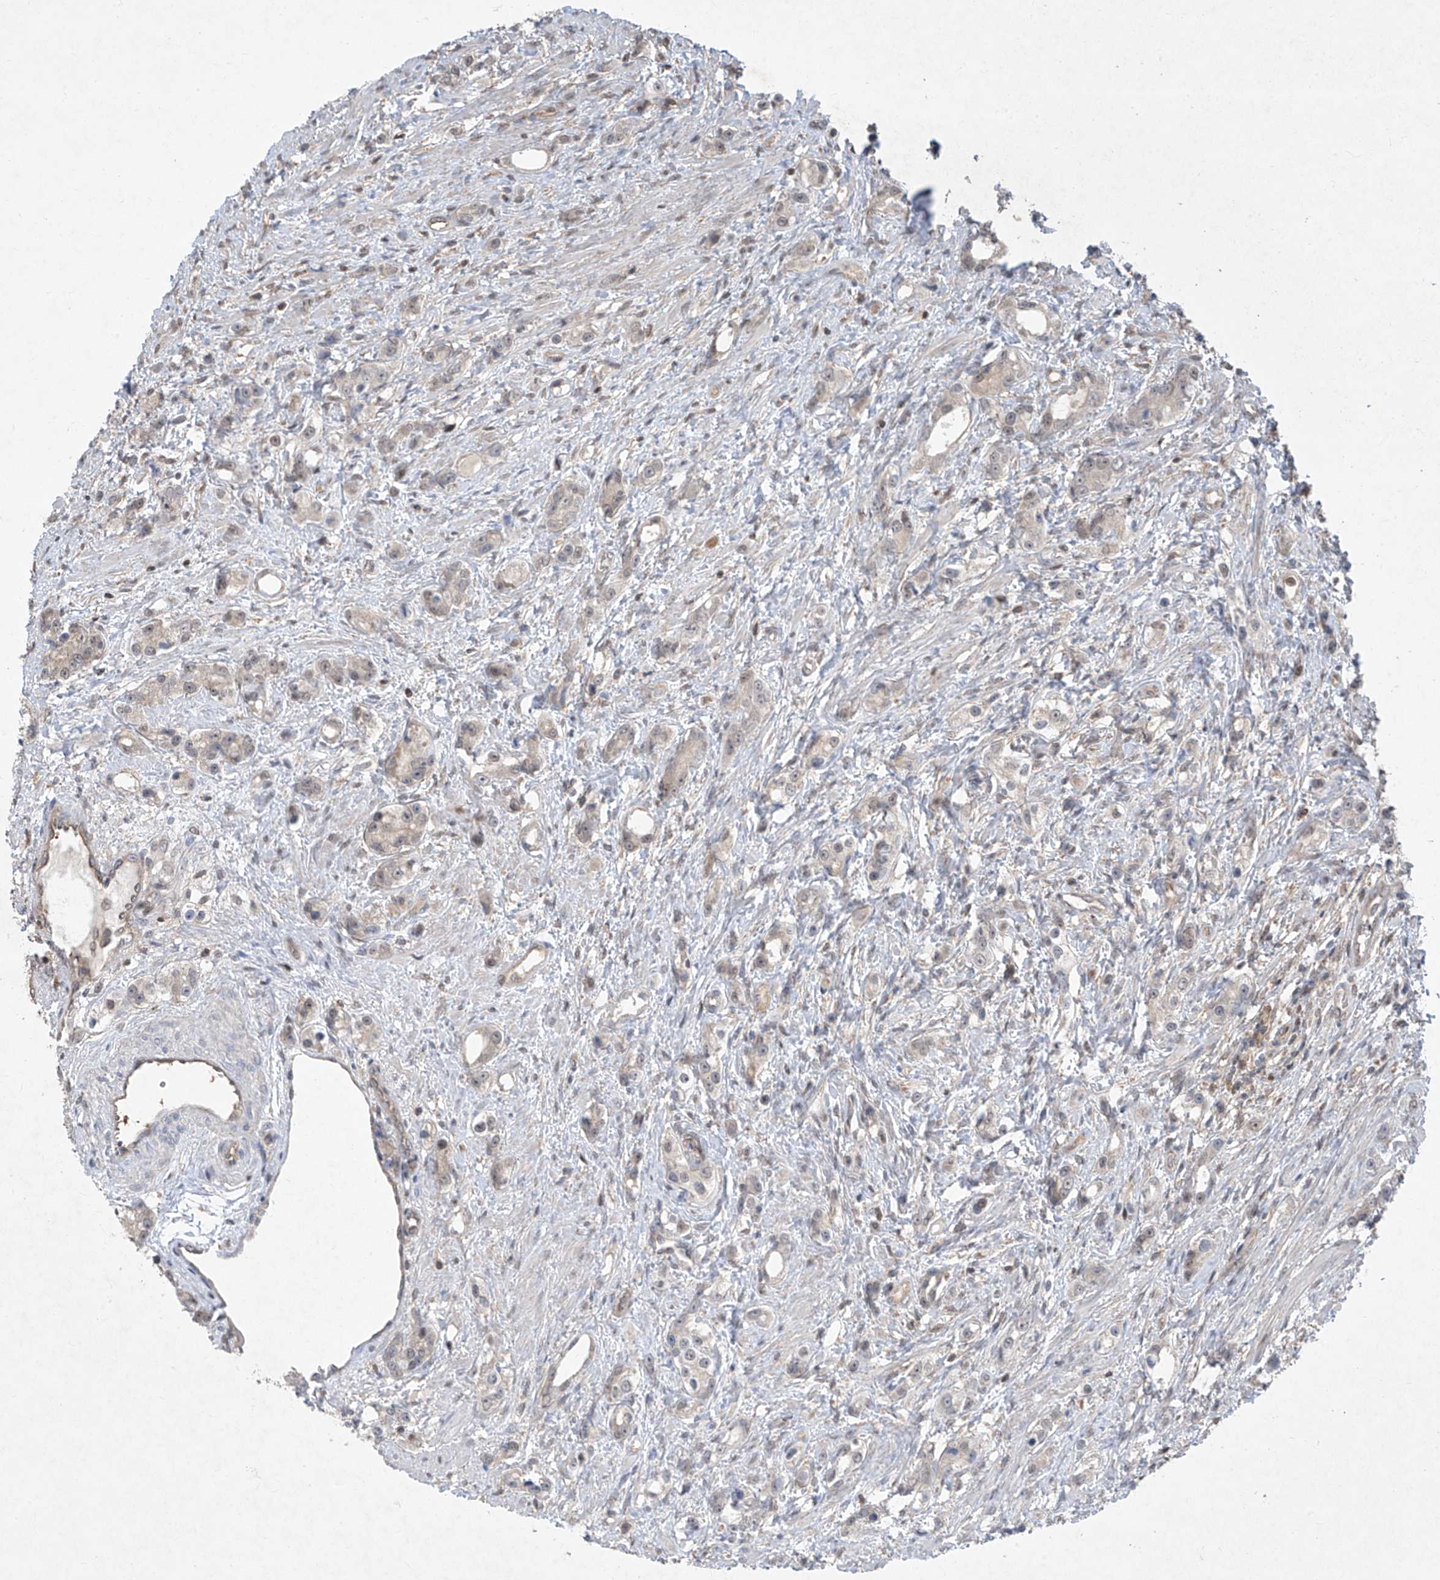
{"staining": {"intensity": "weak", "quantity": "<25%", "location": "cytoplasmic/membranous,nuclear"}, "tissue": "prostate cancer", "cell_type": "Tumor cells", "image_type": "cancer", "snomed": [{"axis": "morphology", "description": "Adenocarcinoma, High grade"}, {"axis": "topography", "description": "Prostate"}], "caption": "Immunohistochemistry micrograph of human prostate cancer (high-grade adenocarcinoma) stained for a protein (brown), which exhibits no positivity in tumor cells. (DAB (3,3'-diaminobenzidine) immunohistochemistry (IHC), high magnification).", "gene": "ZNF358", "patient": {"sex": "male", "age": 63}}